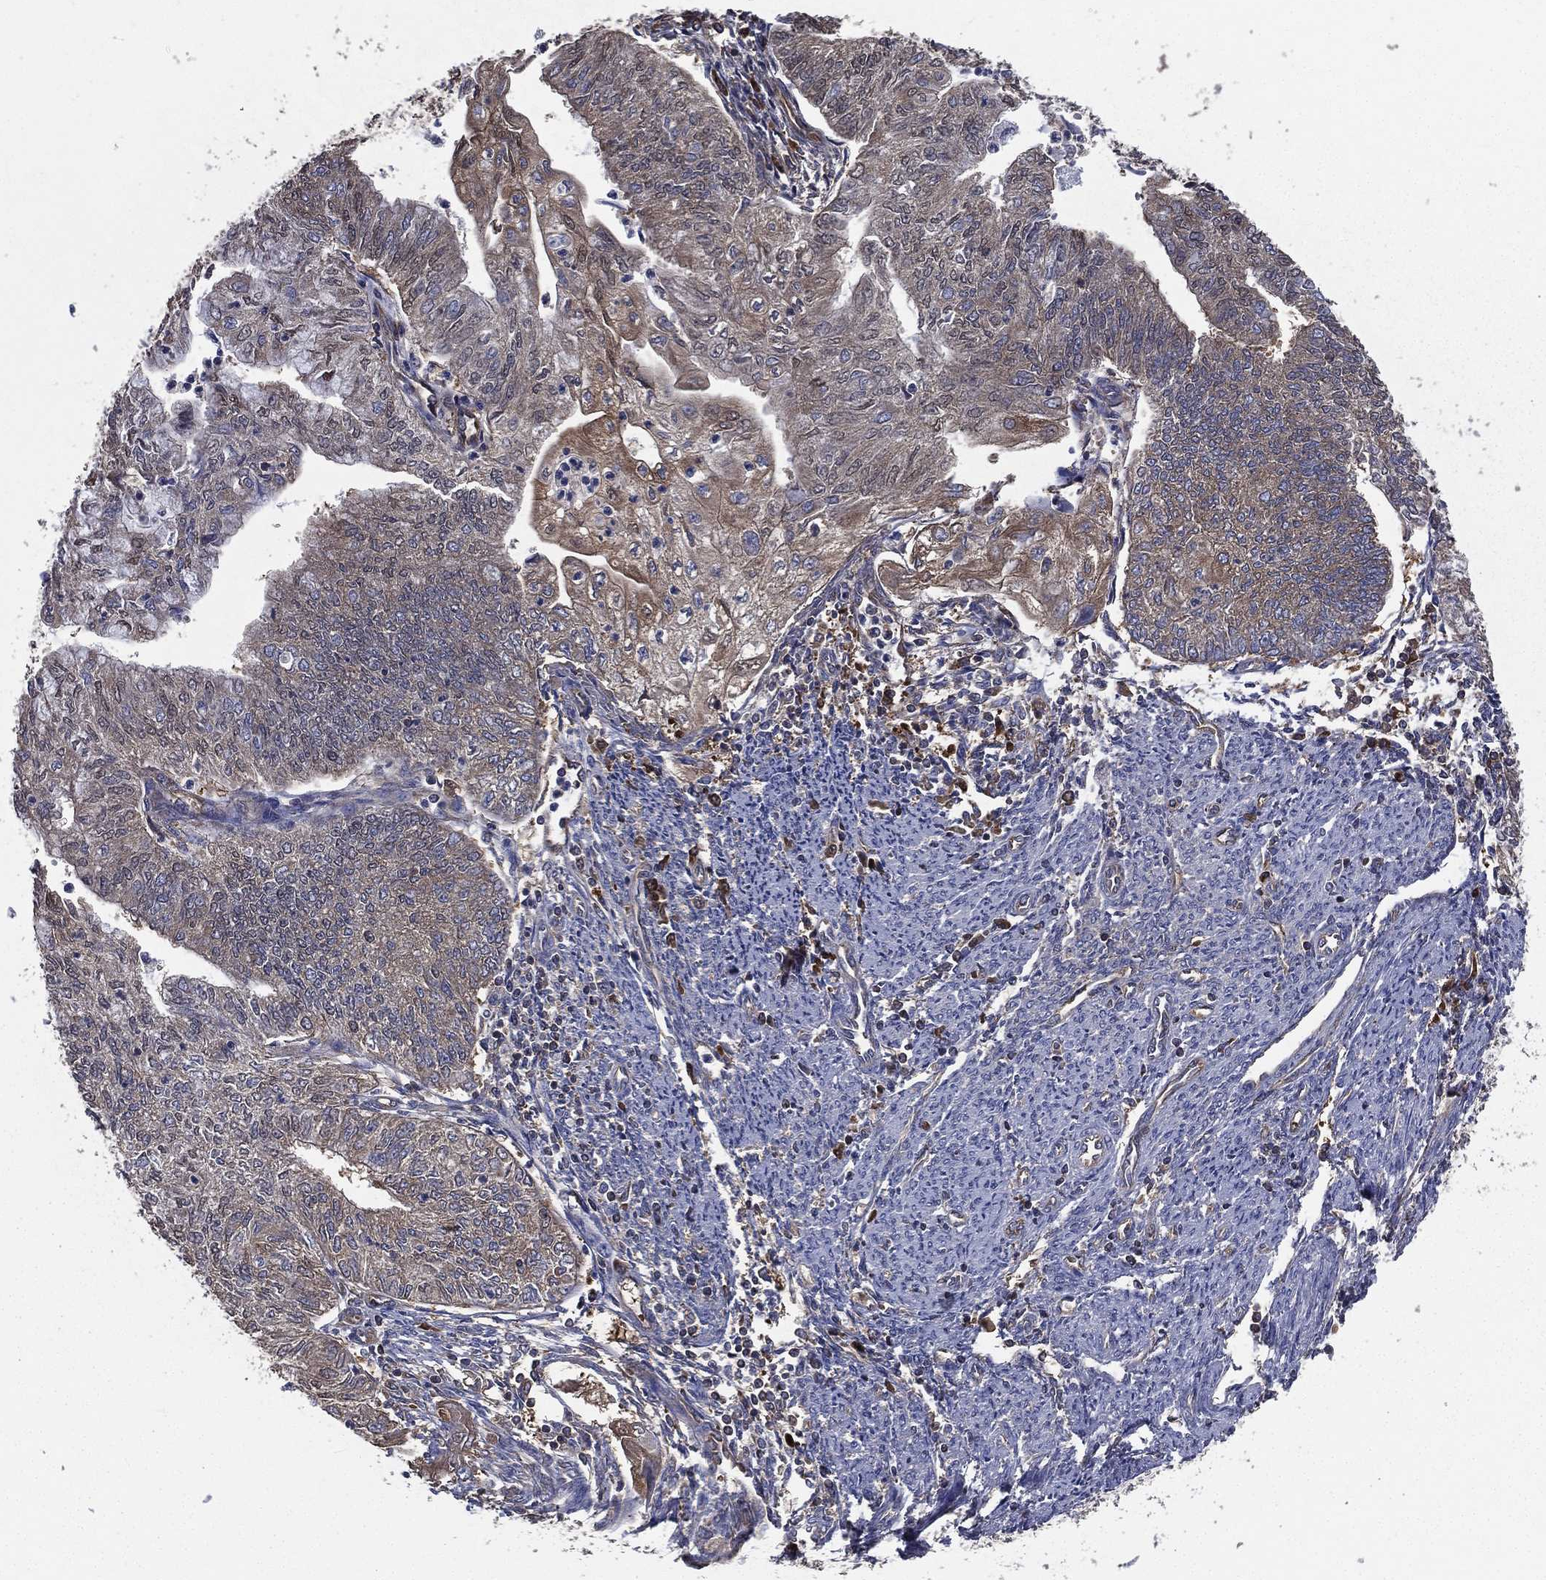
{"staining": {"intensity": "moderate", "quantity": "<25%", "location": "cytoplasmic/membranous"}, "tissue": "endometrial cancer", "cell_type": "Tumor cells", "image_type": "cancer", "snomed": [{"axis": "morphology", "description": "Adenocarcinoma, NOS"}, {"axis": "topography", "description": "Endometrium"}], "caption": "A histopathology image of human endometrial cancer (adenocarcinoma) stained for a protein shows moderate cytoplasmic/membranous brown staining in tumor cells.", "gene": "SARS1", "patient": {"sex": "female", "age": 59}}